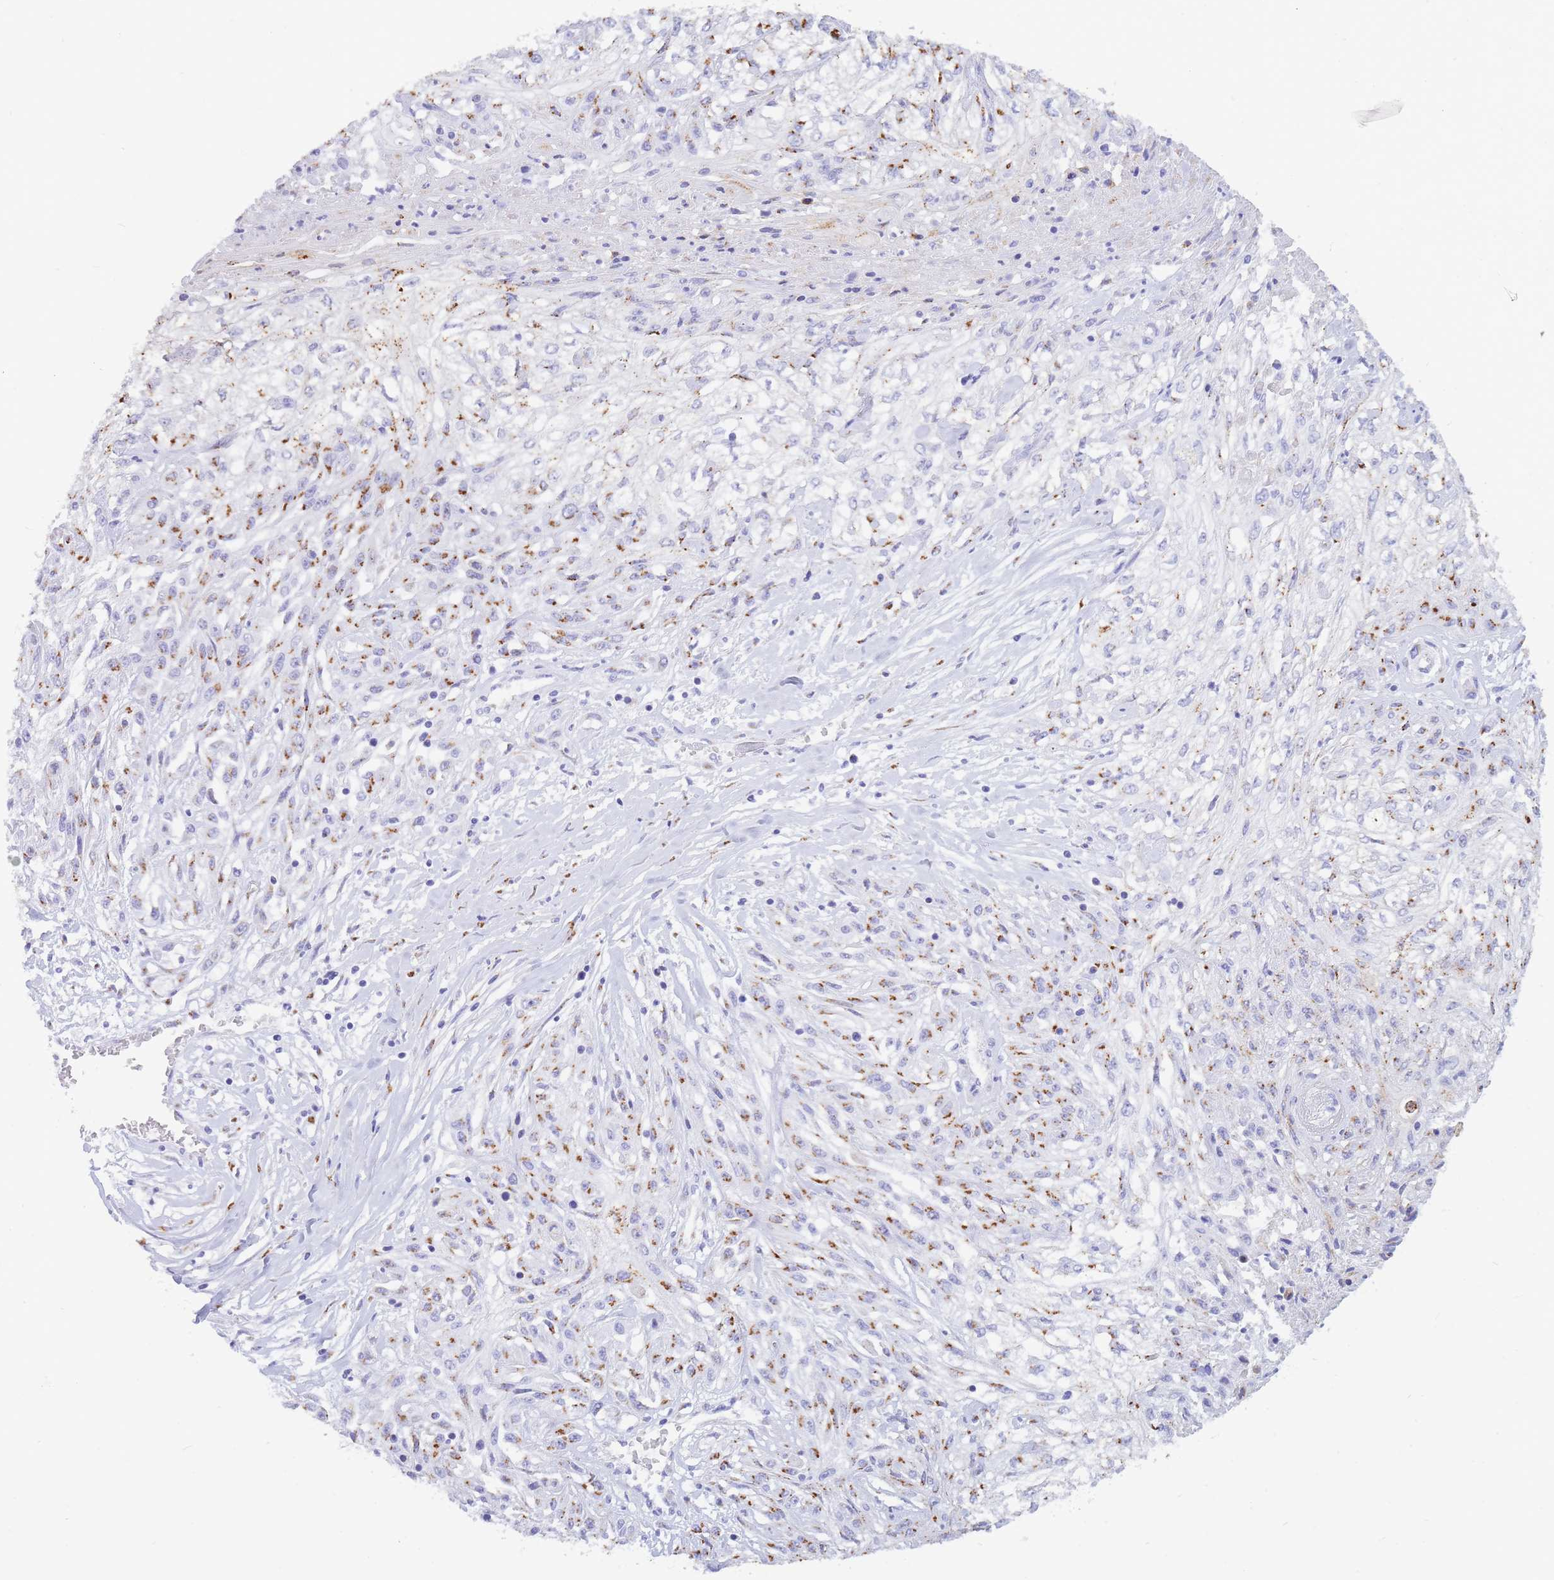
{"staining": {"intensity": "moderate", "quantity": "25%-75%", "location": "cytoplasmic/membranous"}, "tissue": "skin cancer", "cell_type": "Tumor cells", "image_type": "cancer", "snomed": [{"axis": "morphology", "description": "Squamous cell carcinoma, NOS"}, {"axis": "morphology", "description": "Squamous cell carcinoma, metastatic, NOS"}, {"axis": "topography", "description": "Skin"}, {"axis": "topography", "description": "Lymph node"}], "caption": "DAB immunohistochemical staining of human skin metastatic squamous cell carcinoma reveals moderate cytoplasmic/membranous protein expression in about 25%-75% of tumor cells.", "gene": "FAM3C", "patient": {"sex": "male", "age": 75}}